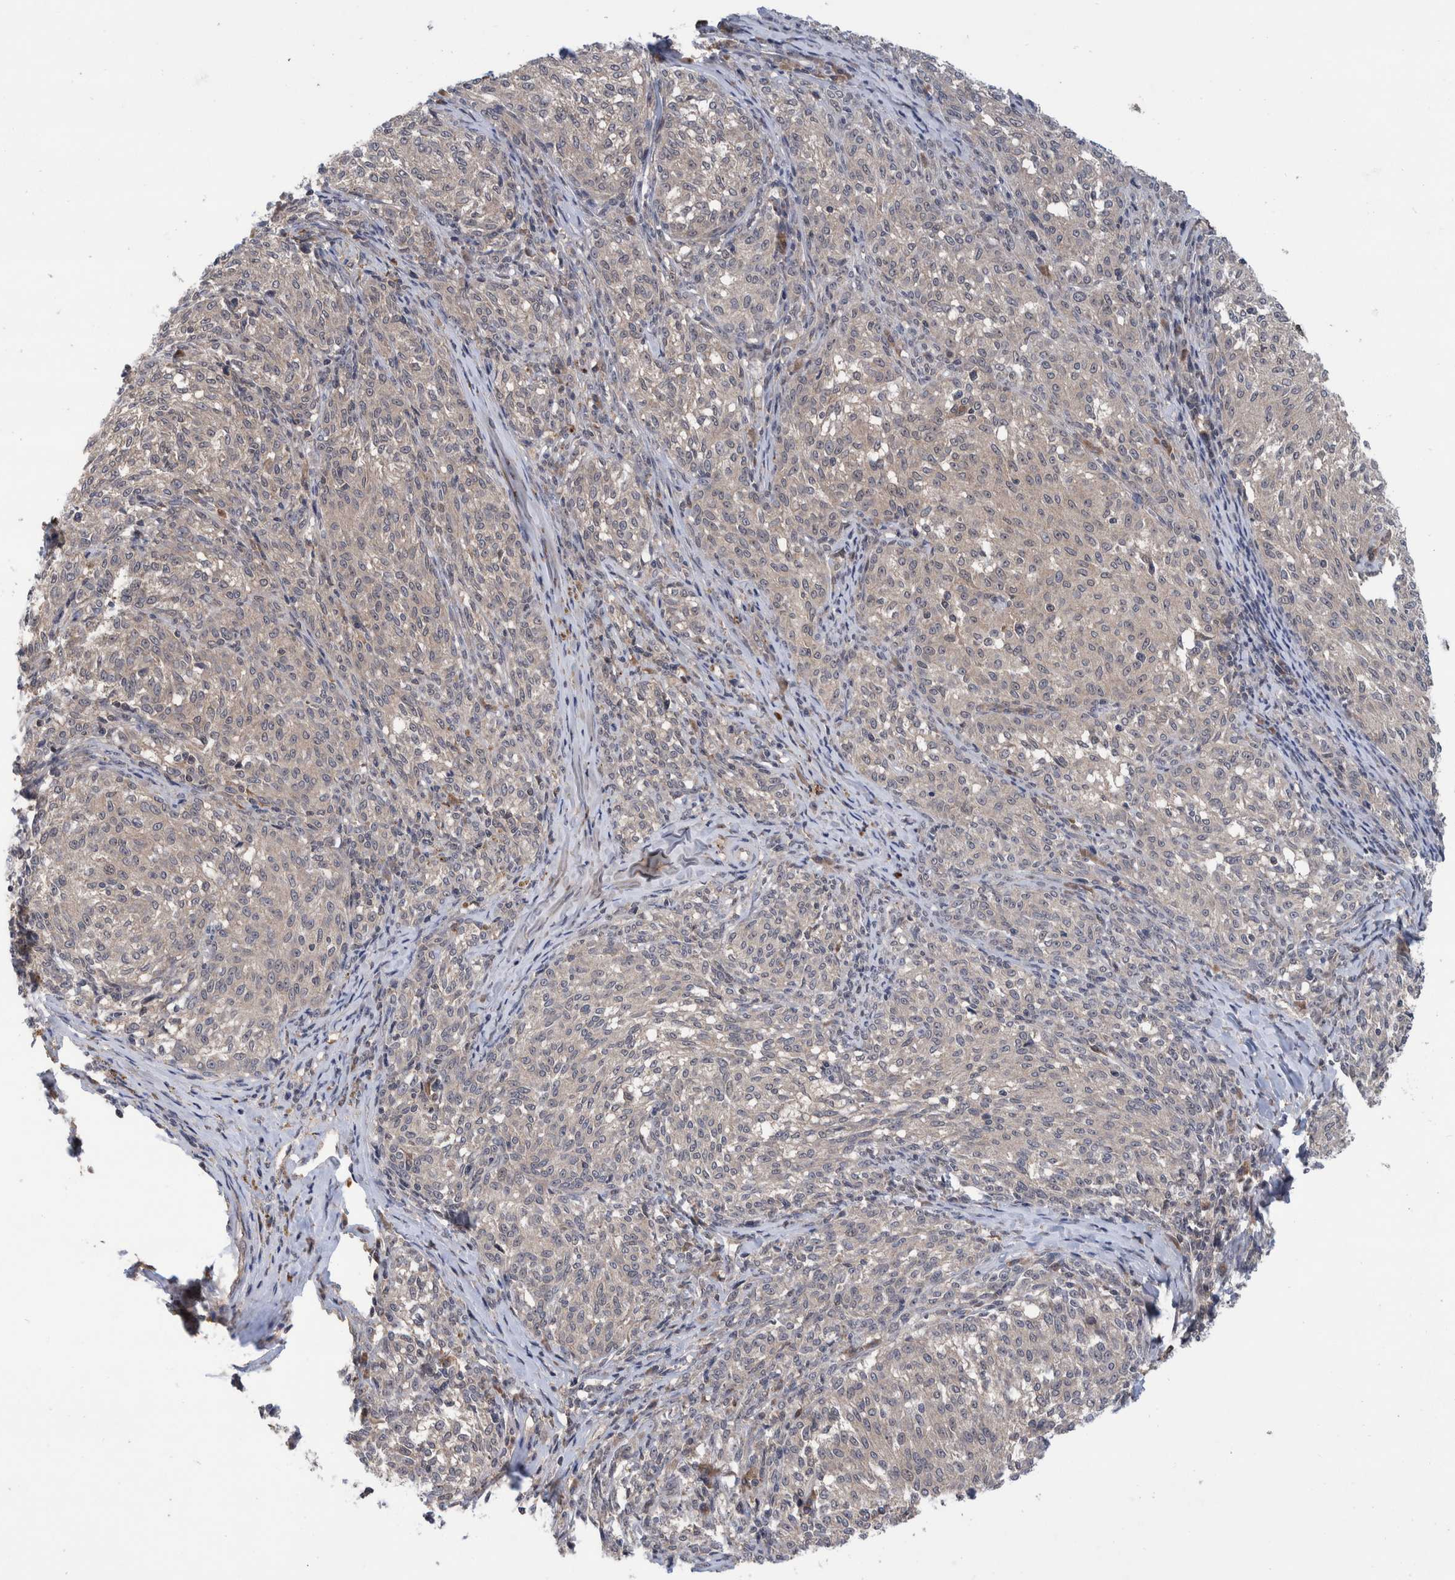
{"staining": {"intensity": "negative", "quantity": "none", "location": "none"}, "tissue": "melanoma", "cell_type": "Tumor cells", "image_type": "cancer", "snomed": [{"axis": "morphology", "description": "Malignant melanoma, NOS"}, {"axis": "topography", "description": "Skin"}], "caption": "Protein analysis of malignant melanoma reveals no significant staining in tumor cells.", "gene": "PLPBP", "patient": {"sex": "female", "age": 72}}